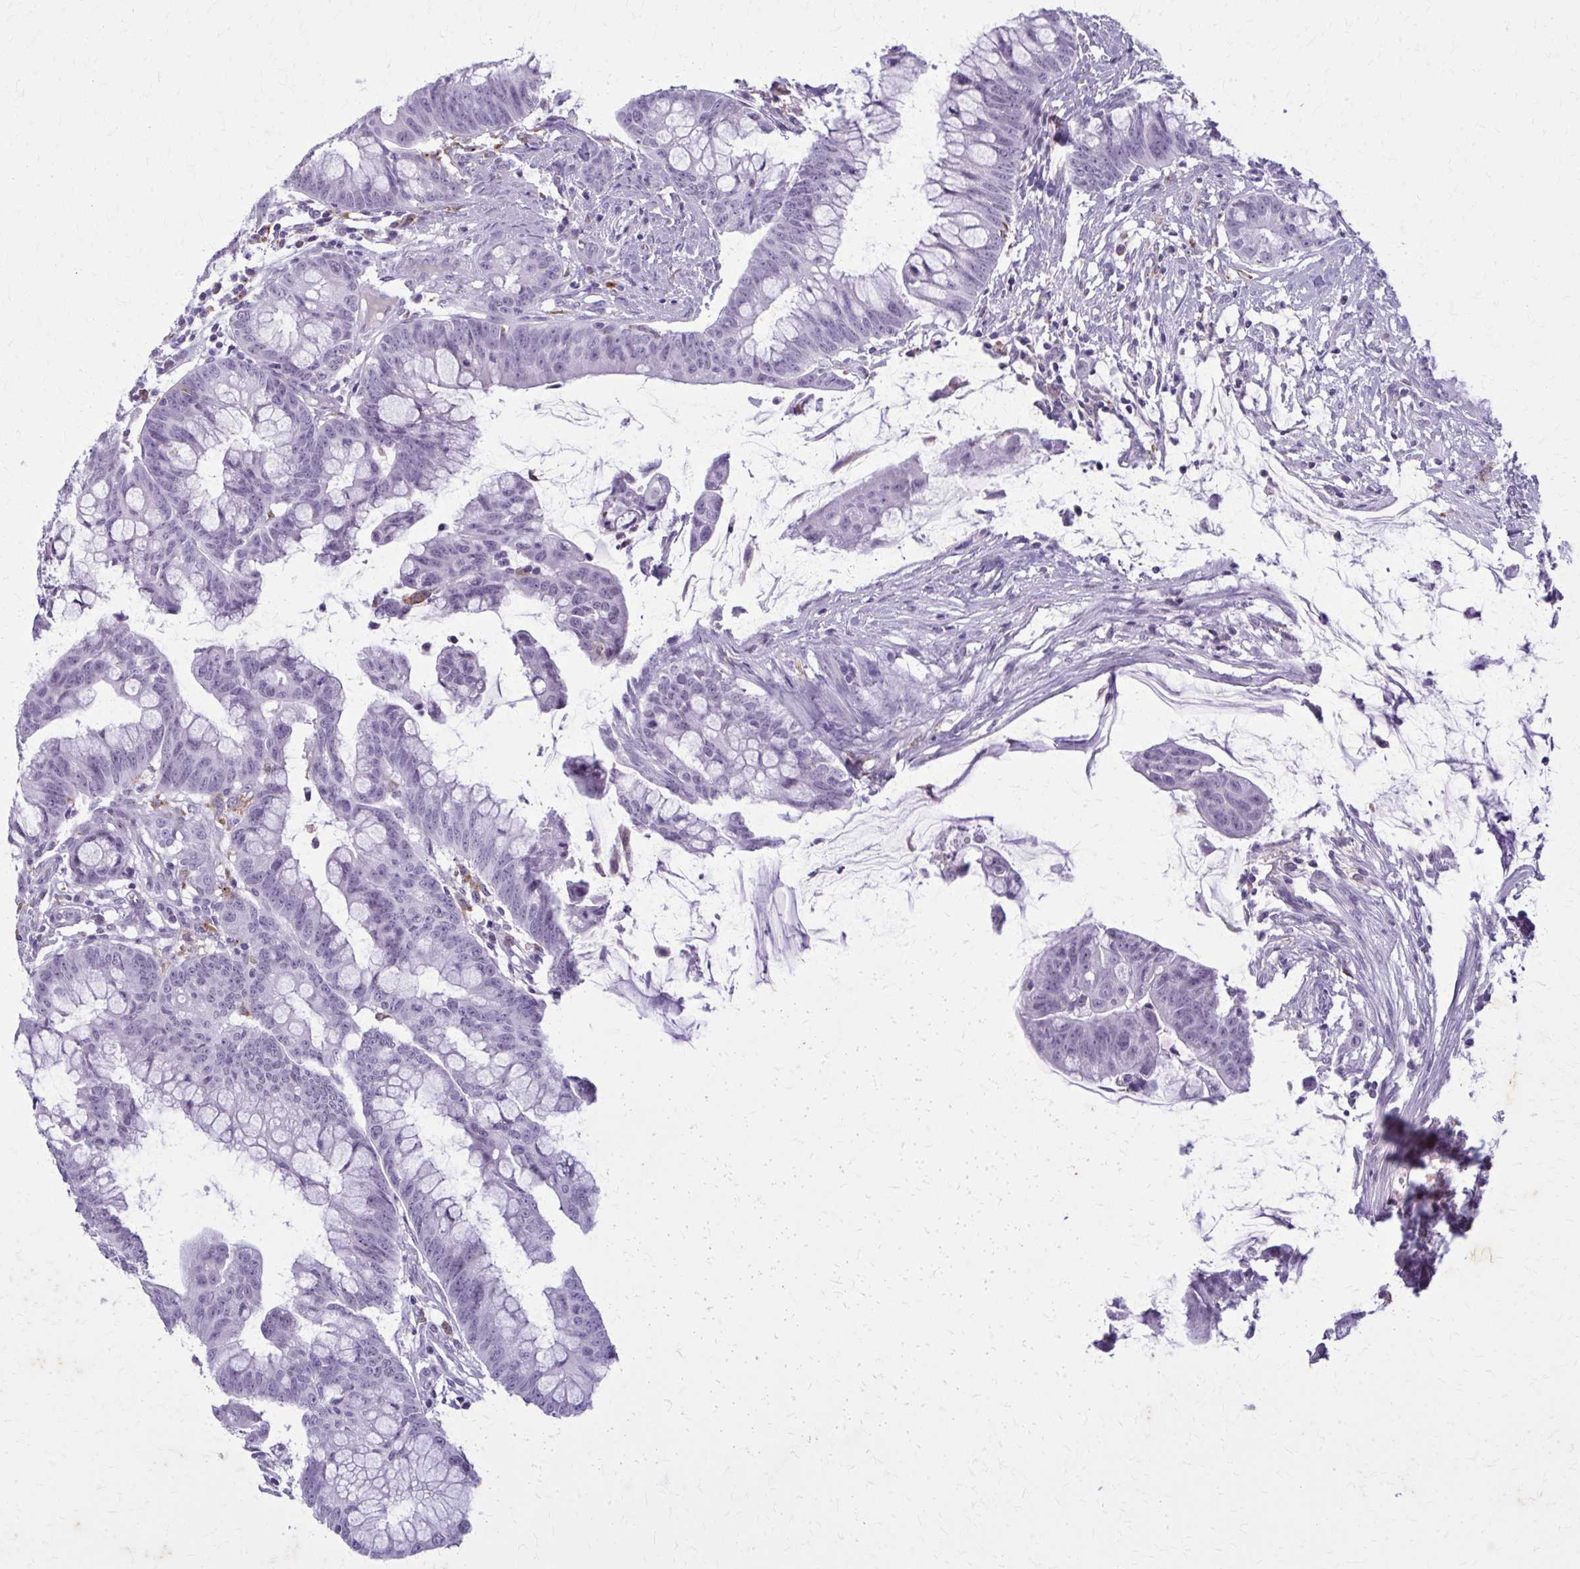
{"staining": {"intensity": "negative", "quantity": "none", "location": "none"}, "tissue": "colorectal cancer", "cell_type": "Tumor cells", "image_type": "cancer", "snomed": [{"axis": "morphology", "description": "Adenocarcinoma, NOS"}, {"axis": "topography", "description": "Colon"}], "caption": "IHC histopathology image of human colorectal cancer stained for a protein (brown), which reveals no expression in tumor cells. Brightfield microscopy of IHC stained with DAB (brown) and hematoxylin (blue), captured at high magnification.", "gene": "CARD9", "patient": {"sex": "male", "age": 62}}